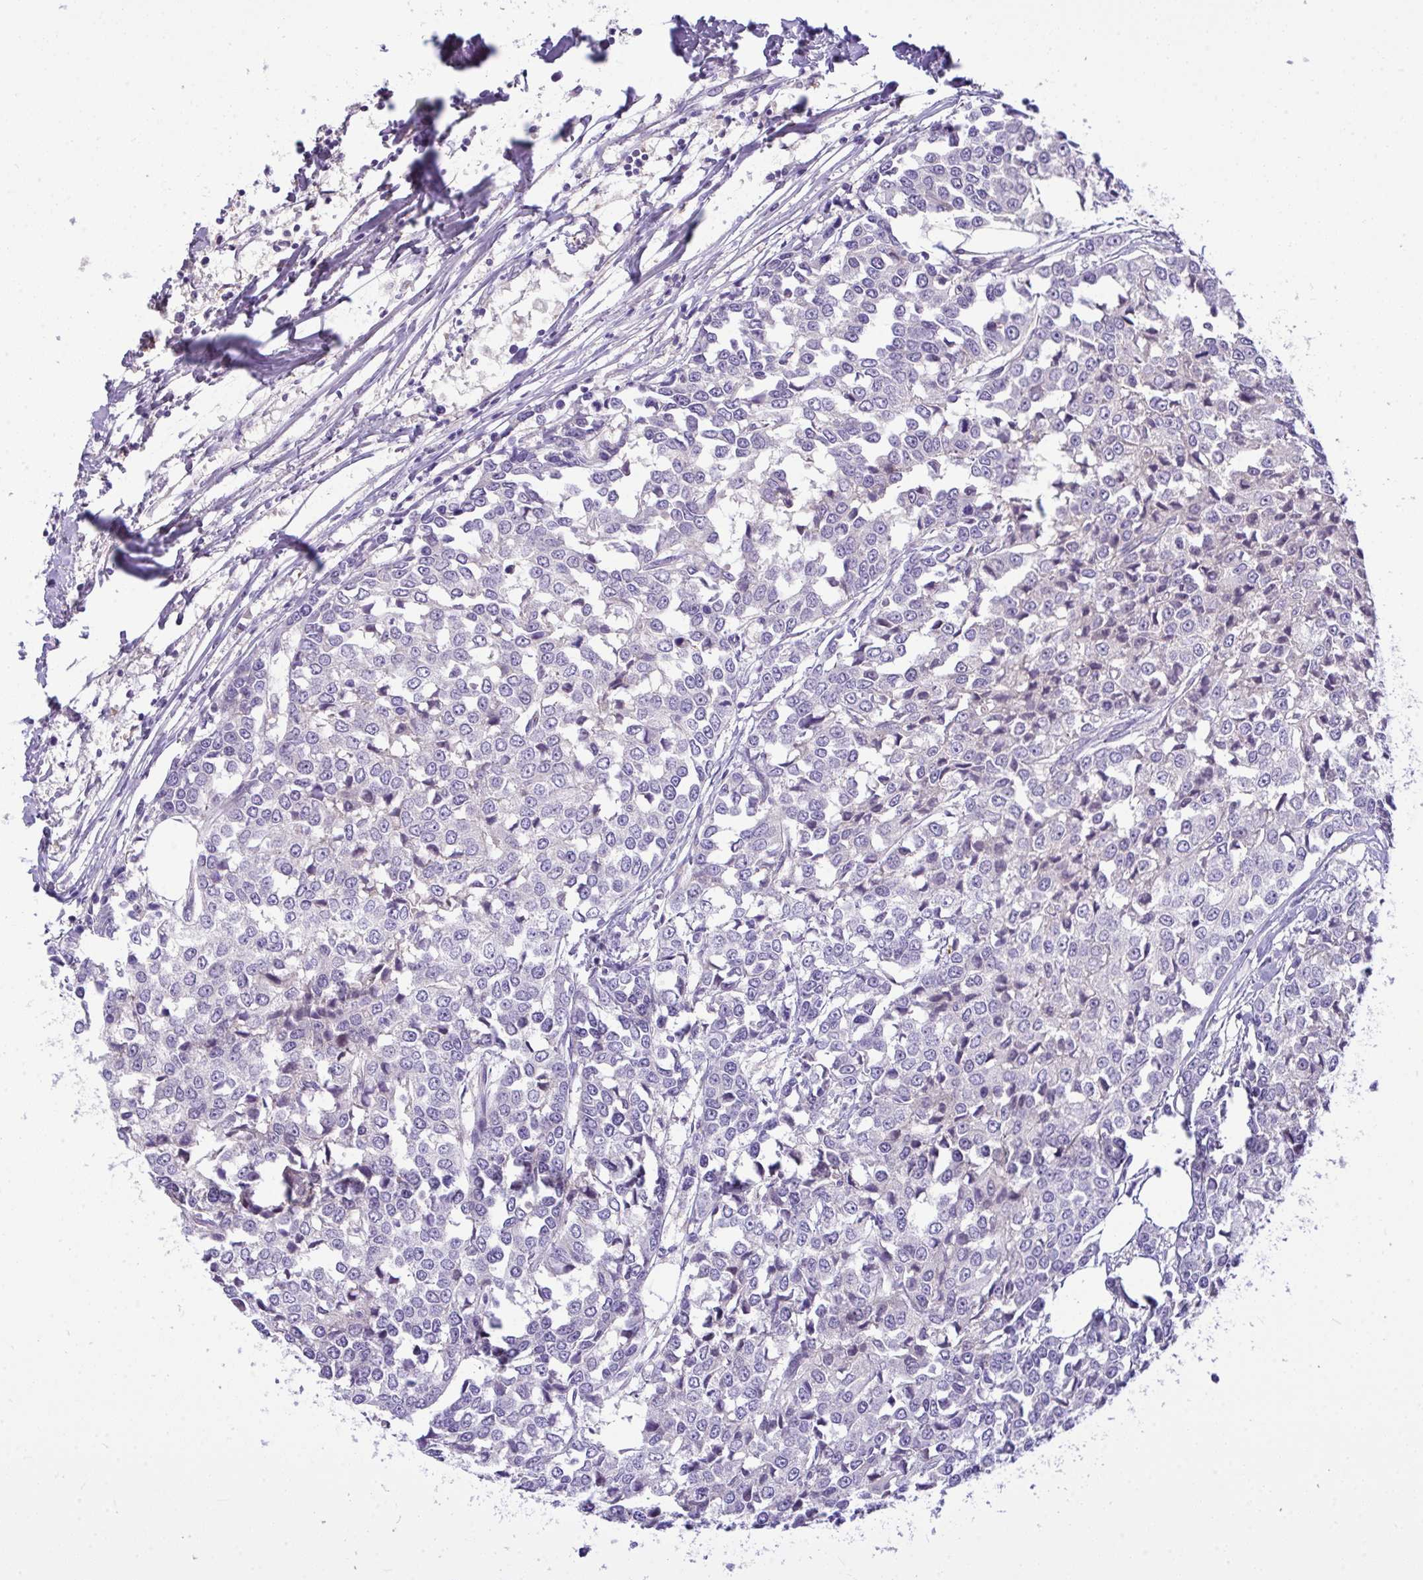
{"staining": {"intensity": "negative", "quantity": "none", "location": "none"}, "tissue": "breast cancer", "cell_type": "Tumor cells", "image_type": "cancer", "snomed": [{"axis": "morphology", "description": "Duct carcinoma"}, {"axis": "topography", "description": "Breast"}], "caption": "Tumor cells are negative for protein expression in human breast intraductal carcinoma.", "gene": "MOCS1", "patient": {"sex": "female", "age": 80}}